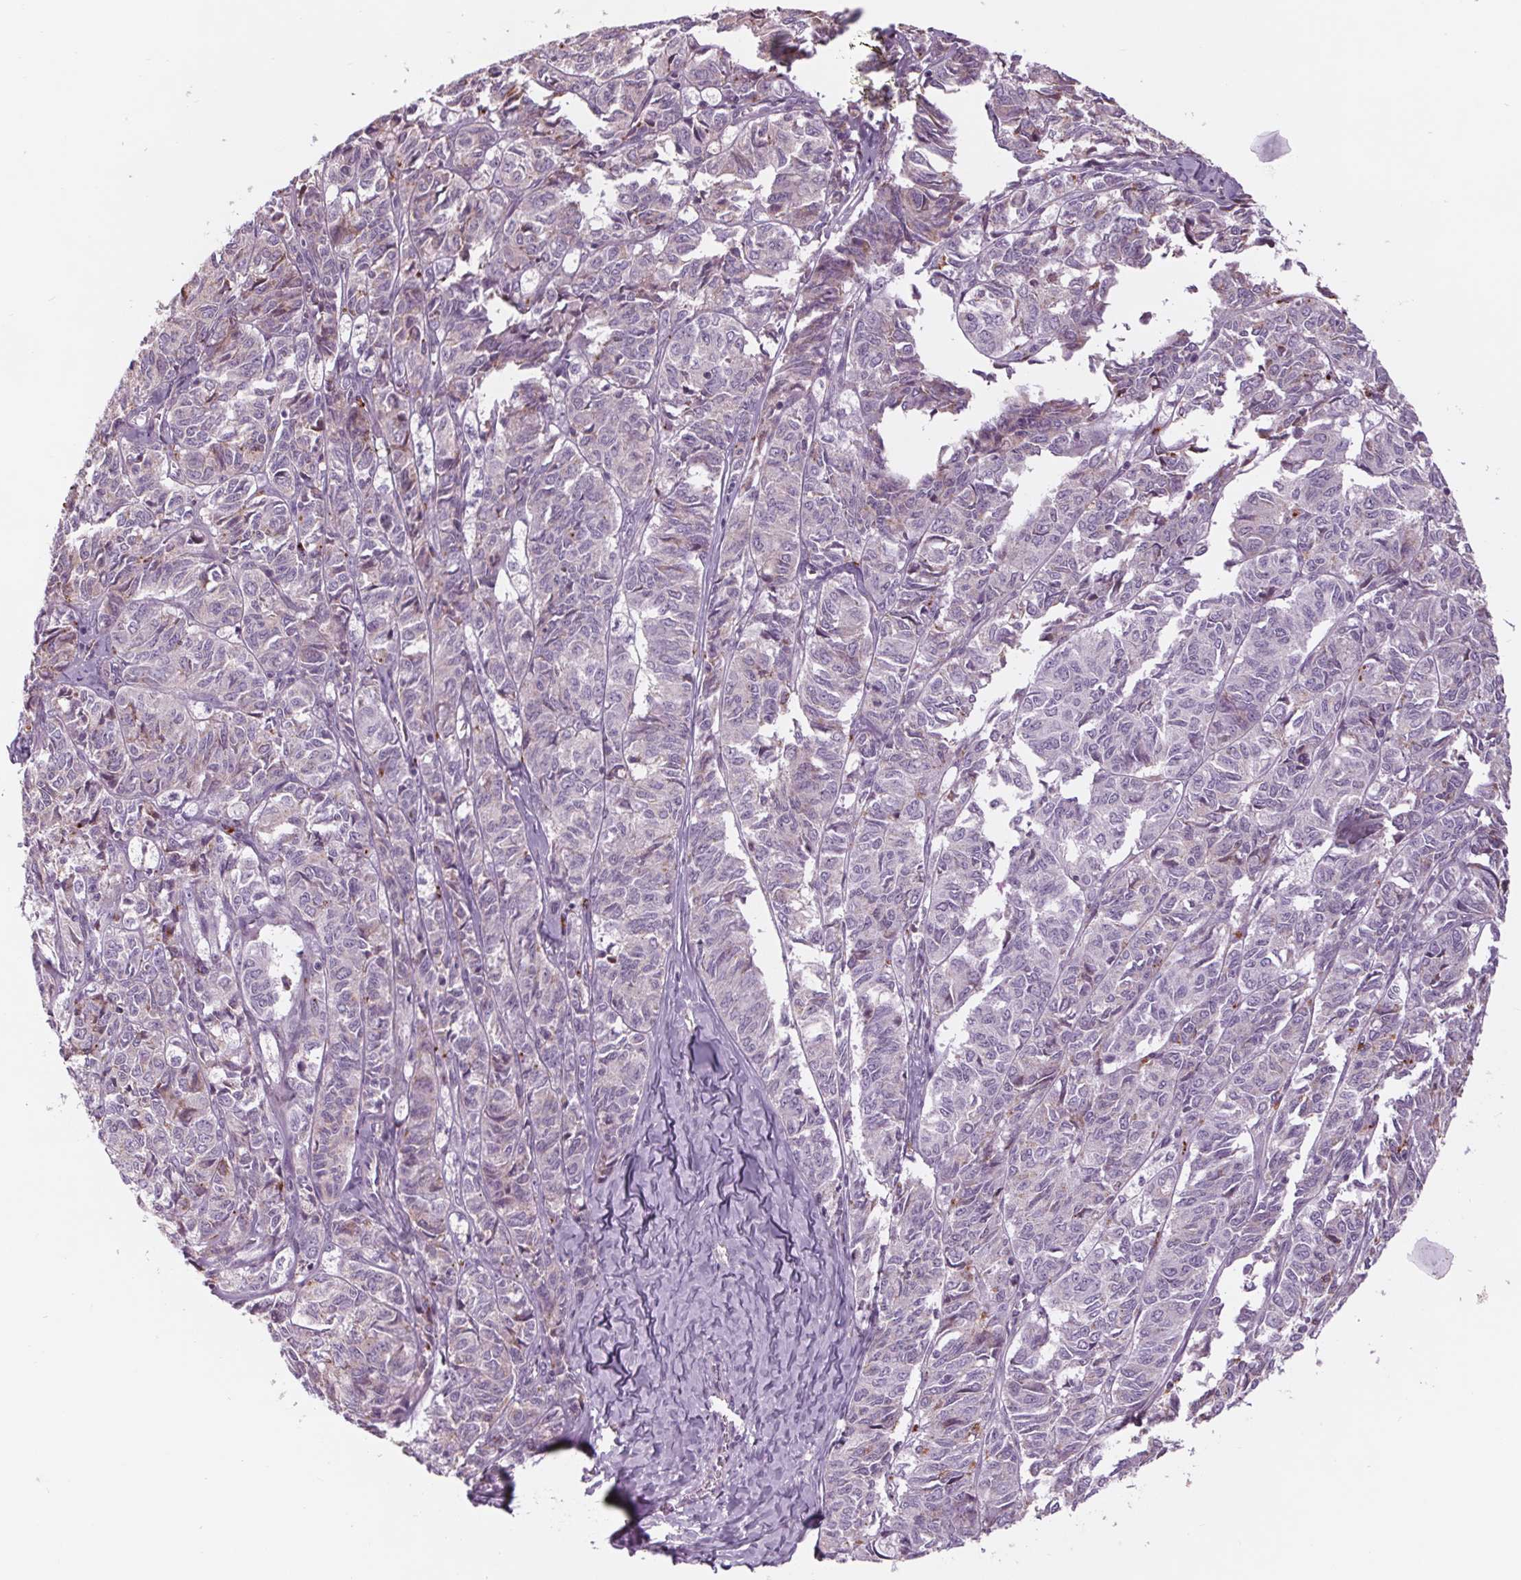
{"staining": {"intensity": "moderate", "quantity": "<25%", "location": "cytoplasmic/membranous"}, "tissue": "ovarian cancer", "cell_type": "Tumor cells", "image_type": "cancer", "snomed": [{"axis": "morphology", "description": "Carcinoma, endometroid"}, {"axis": "topography", "description": "Ovary"}], "caption": "Immunohistochemistry (DAB) staining of human ovarian cancer (endometroid carcinoma) demonstrates moderate cytoplasmic/membranous protein staining in approximately <25% of tumor cells.", "gene": "SAMD5", "patient": {"sex": "female", "age": 80}}